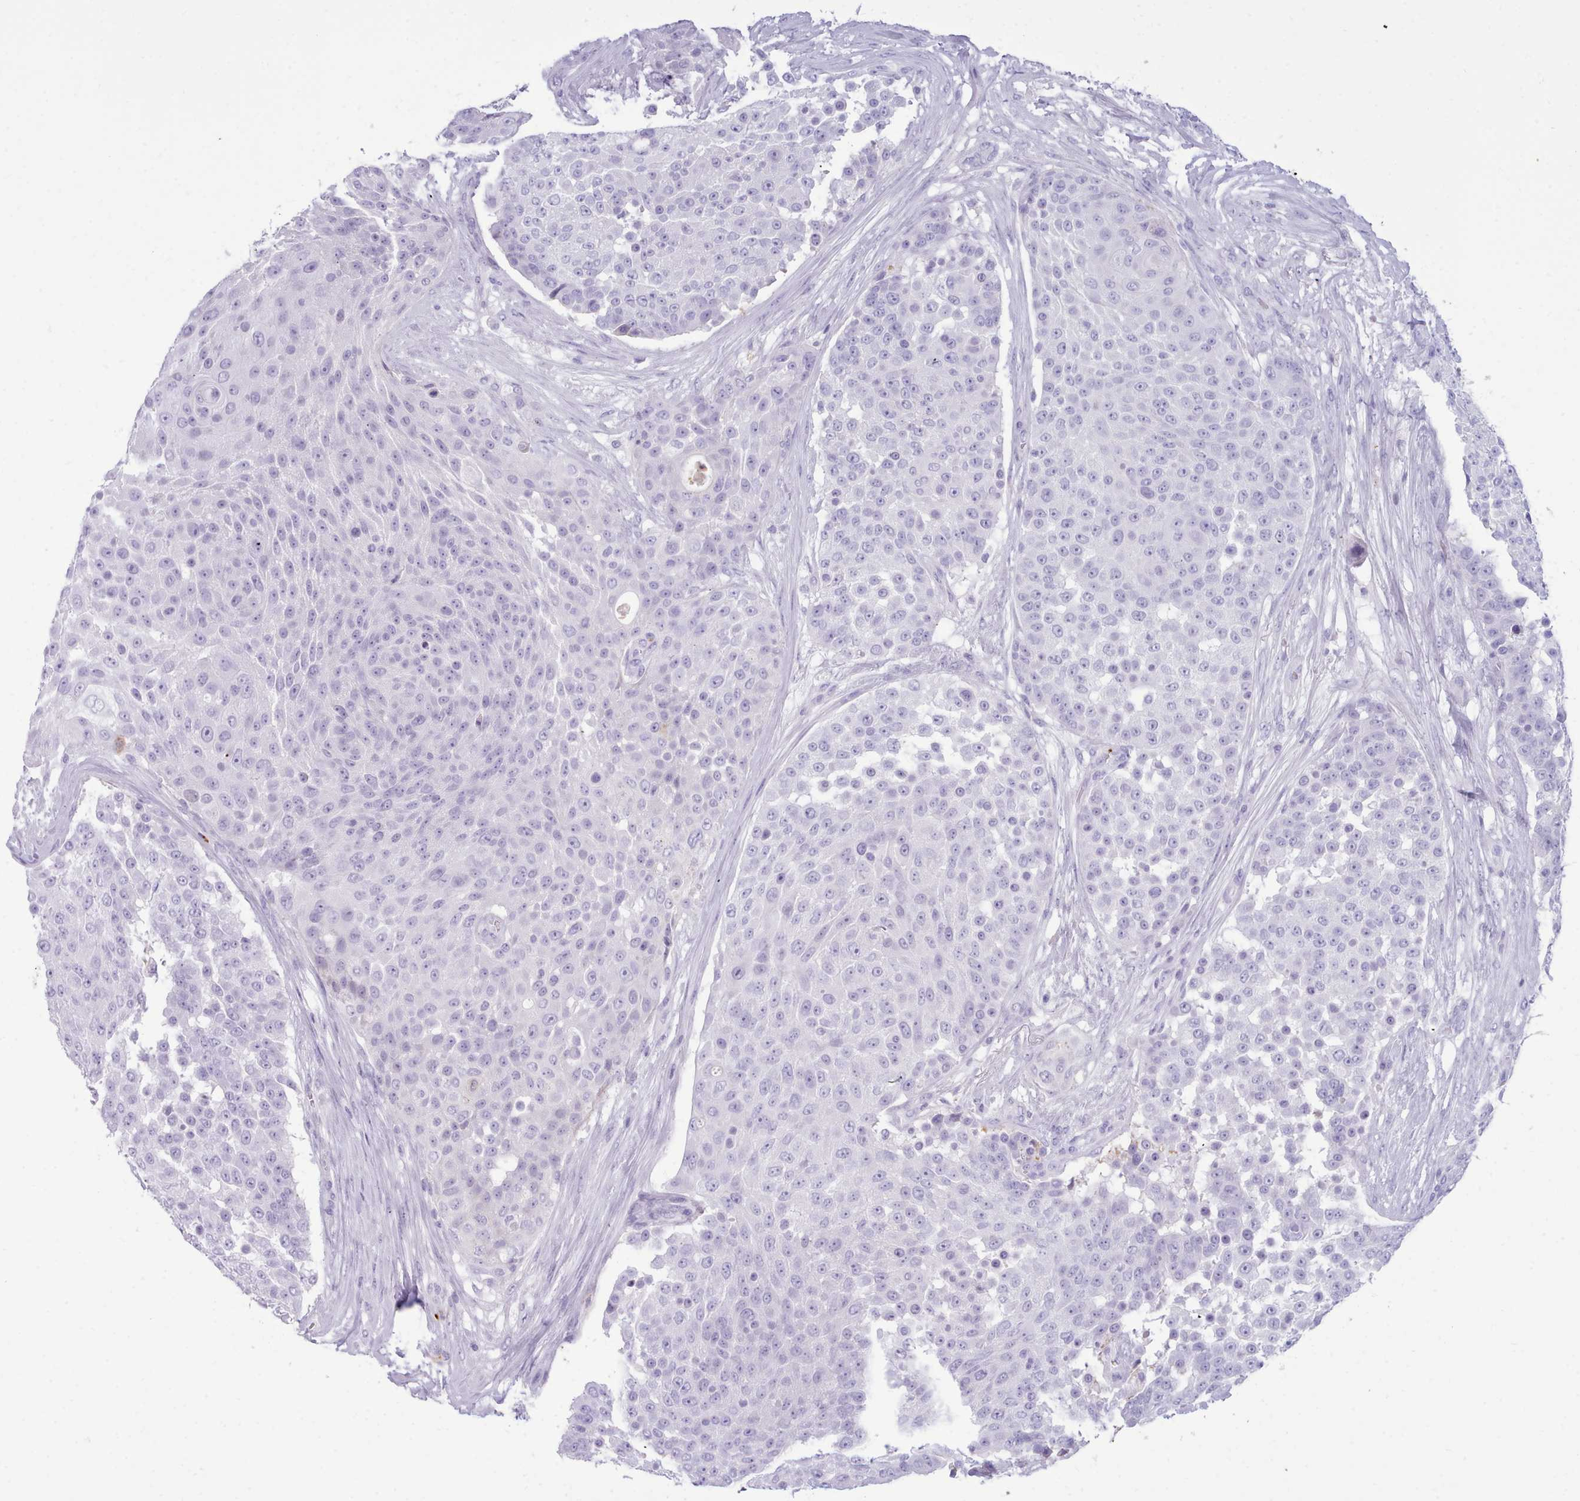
{"staining": {"intensity": "negative", "quantity": "none", "location": "none"}, "tissue": "urothelial cancer", "cell_type": "Tumor cells", "image_type": "cancer", "snomed": [{"axis": "morphology", "description": "Urothelial carcinoma, High grade"}, {"axis": "topography", "description": "Urinary bladder"}], "caption": "Tumor cells show no significant protein positivity in high-grade urothelial carcinoma.", "gene": "NKX1-2", "patient": {"sex": "female", "age": 63}}